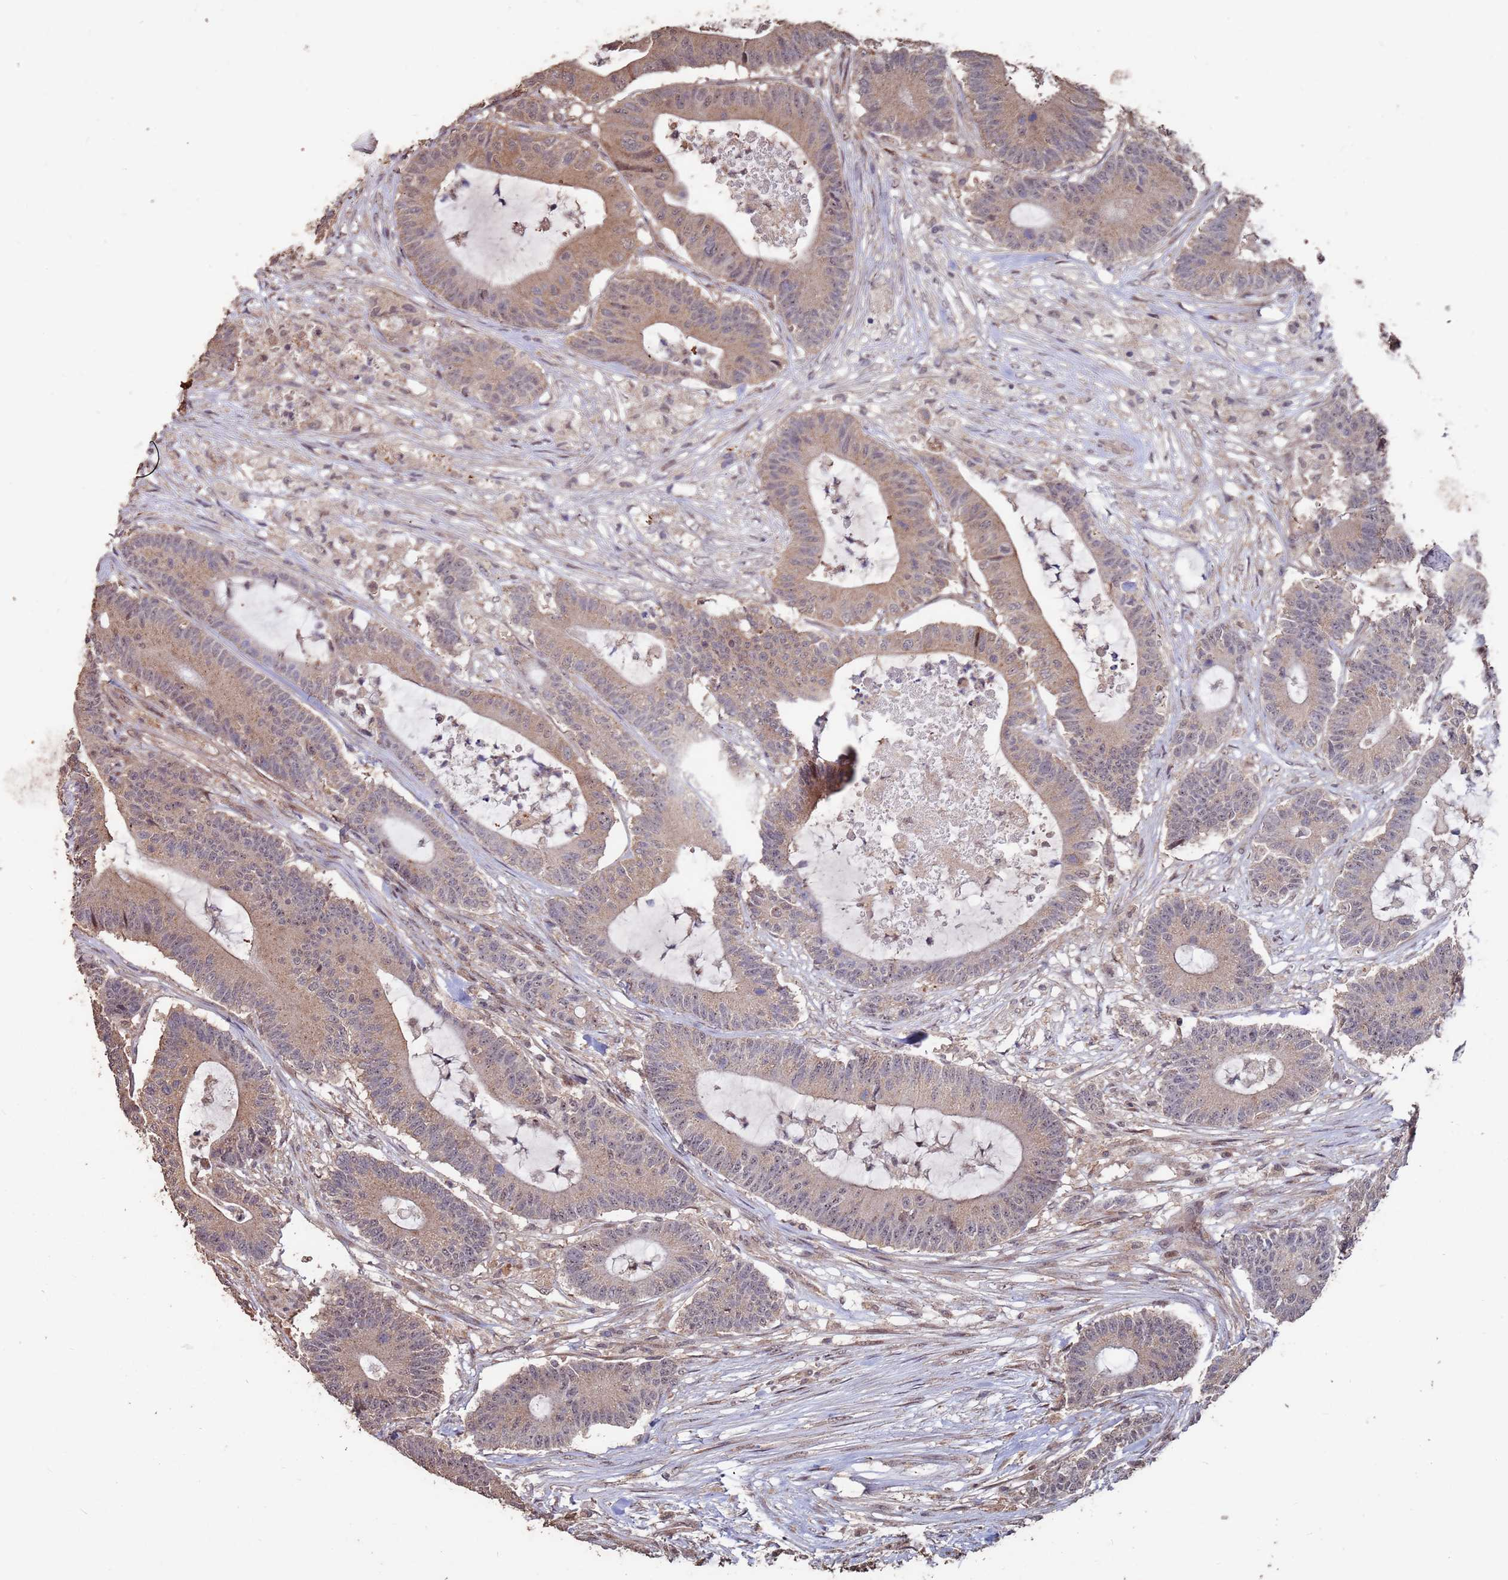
{"staining": {"intensity": "moderate", "quantity": ">75%", "location": "cytoplasmic/membranous"}, "tissue": "colorectal cancer", "cell_type": "Tumor cells", "image_type": "cancer", "snomed": [{"axis": "morphology", "description": "Adenocarcinoma, NOS"}, {"axis": "topography", "description": "Colon"}], "caption": "Immunohistochemistry staining of colorectal adenocarcinoma, which exhibits medium levels of moderate cytoplasmic/membranous staining in about >75% of tumor cells indicating moderate cytoplasmic/membranous protein staining. The staining was performed using DAB (brown) for protein detection and nuclei were counterstained in hematoxylin (blue).", "gene": "PRR7", "patient": {"sex": "female", "age": 84}}